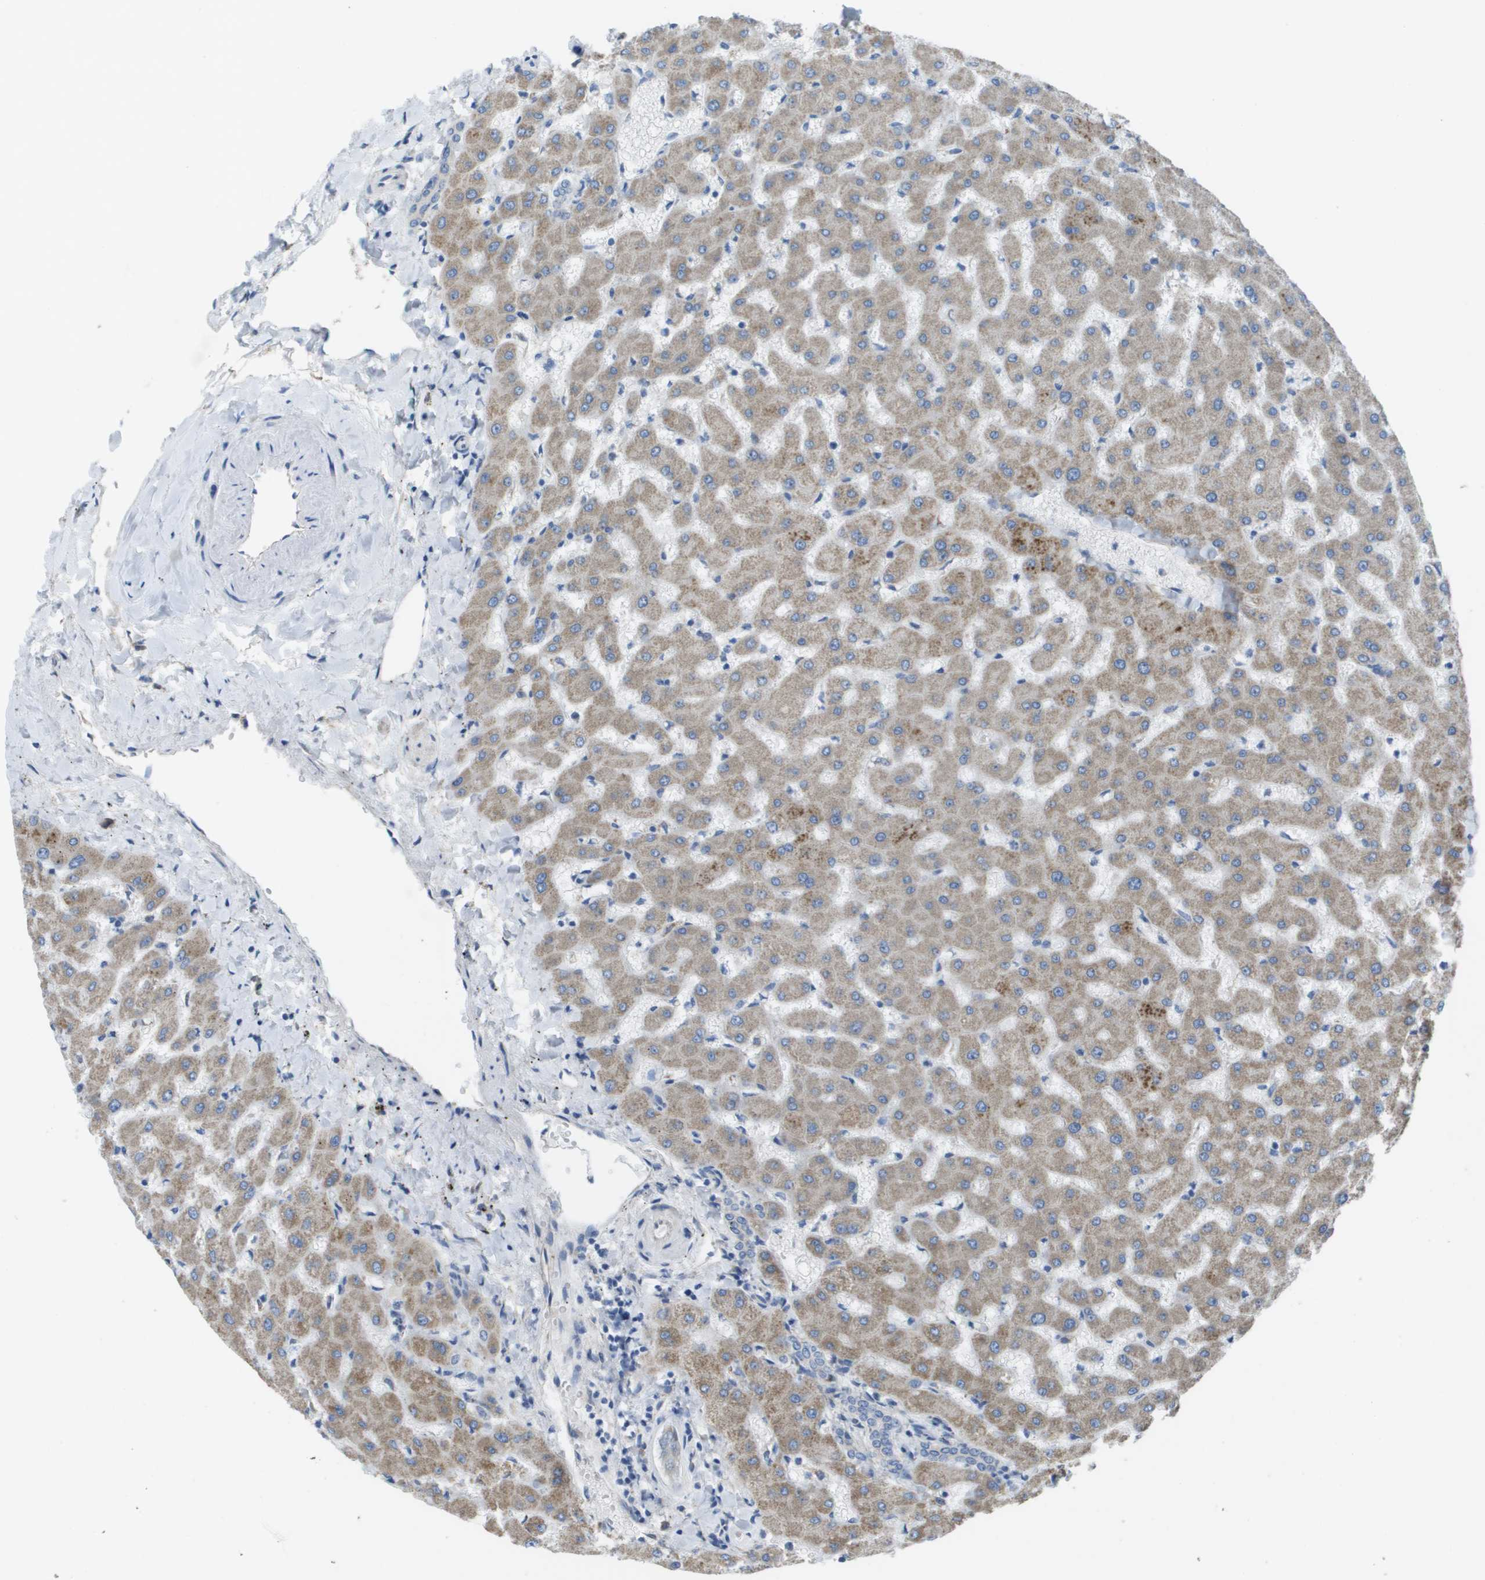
{"staining": {"intensity": "negative", "quantity": "none", "location": "none"}, "tissue": "liver", "cell_type": "Cholangiocytes", "image_type": "normal", "snomed": [{"axis": "morphology", "description": "Normal tissue, NOS"}, {"axis": "topography", "description": "Liver"}], "caption": "Photomicrograph shows no protein staining in cholangiocytes of benign liver. (DAB (3,3'-diaminobenzidine) immunohistochemistry (IHC) visualized using brightfield microscopy, high magnification).", "gene": "CLCN2", "patient": {"sex": "female", "age": 63}}